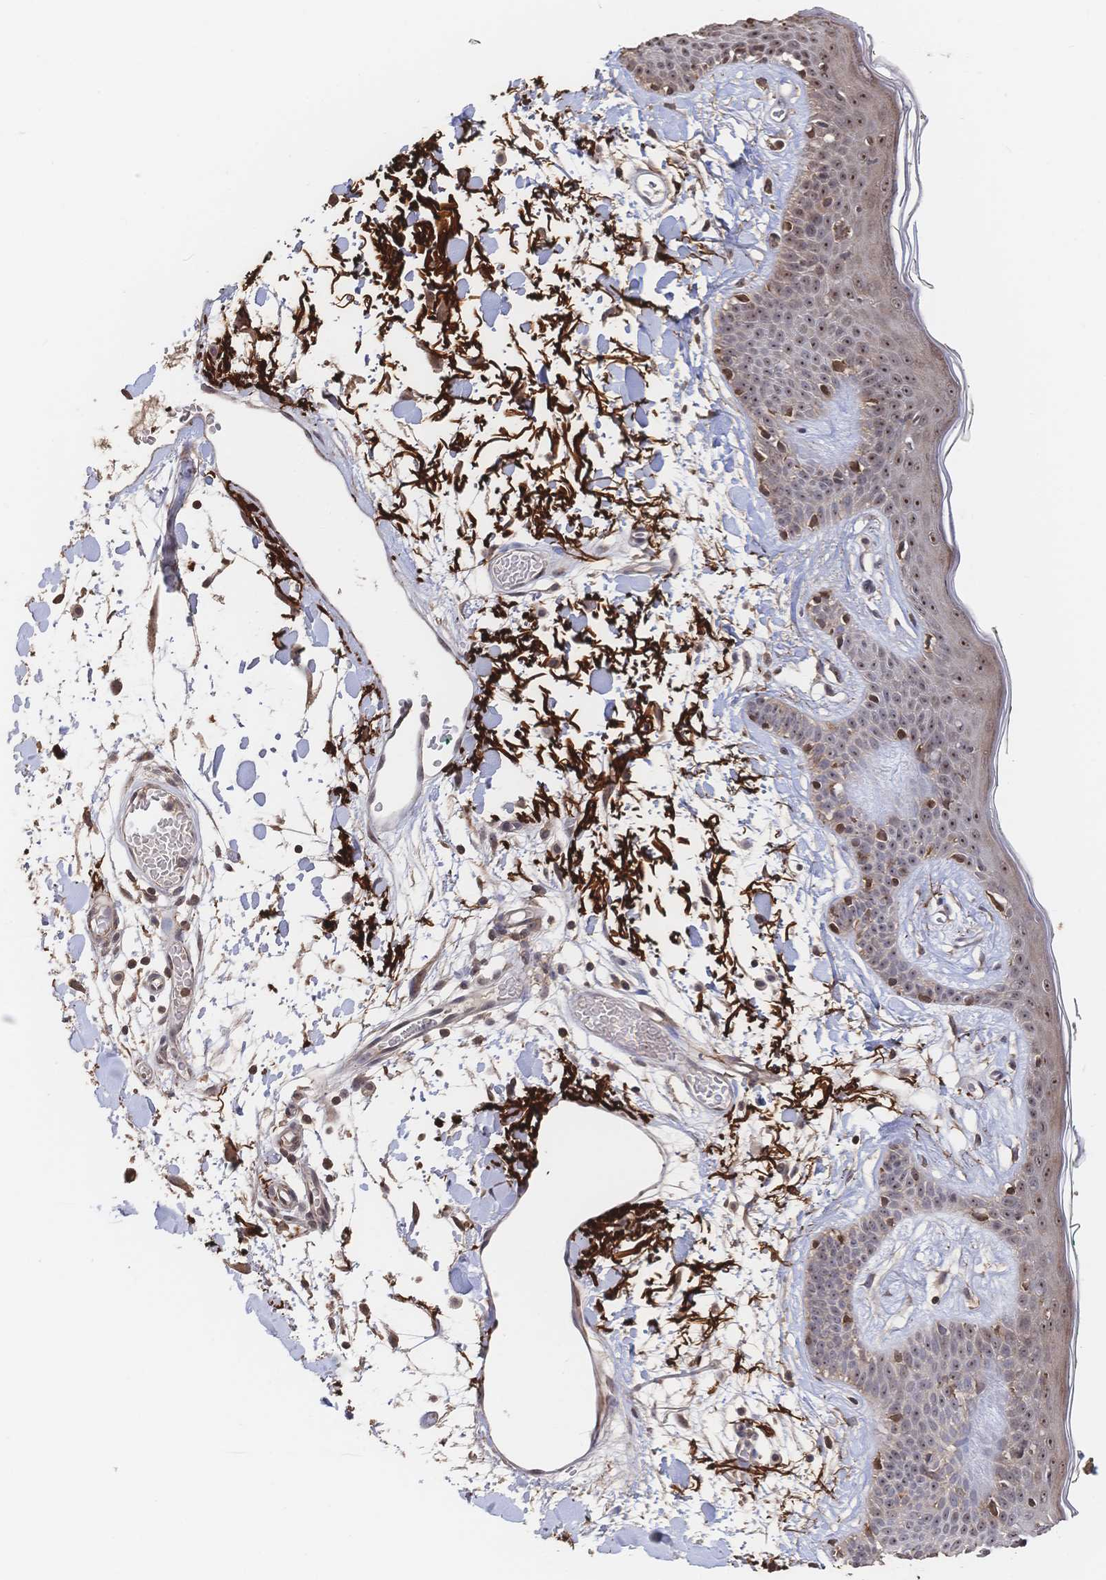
{"staining": {"intensity": "strong", "quantity": ">75%", "location": "cytoplasmic/membranous,nuclear"}, "tissue": "skin", "cell_type": "Fibroblasts", "image_type": "normal", "snomed": [{"axis": "morphology", "description": "Normal tissue, NOS"}, {"axis": "topography", "description": "Skin"}], "caption": "Immunohistochemical staining of benign human skin displays strong cytoplasmic/membranous,nuclear protein expression in about >75% of fibroblasts. Ihc stains the protein of interest in brown and the nuclei are stained blue.", "gene": "DNAJA4", "patient": {"sex": "male", "age": 79}}